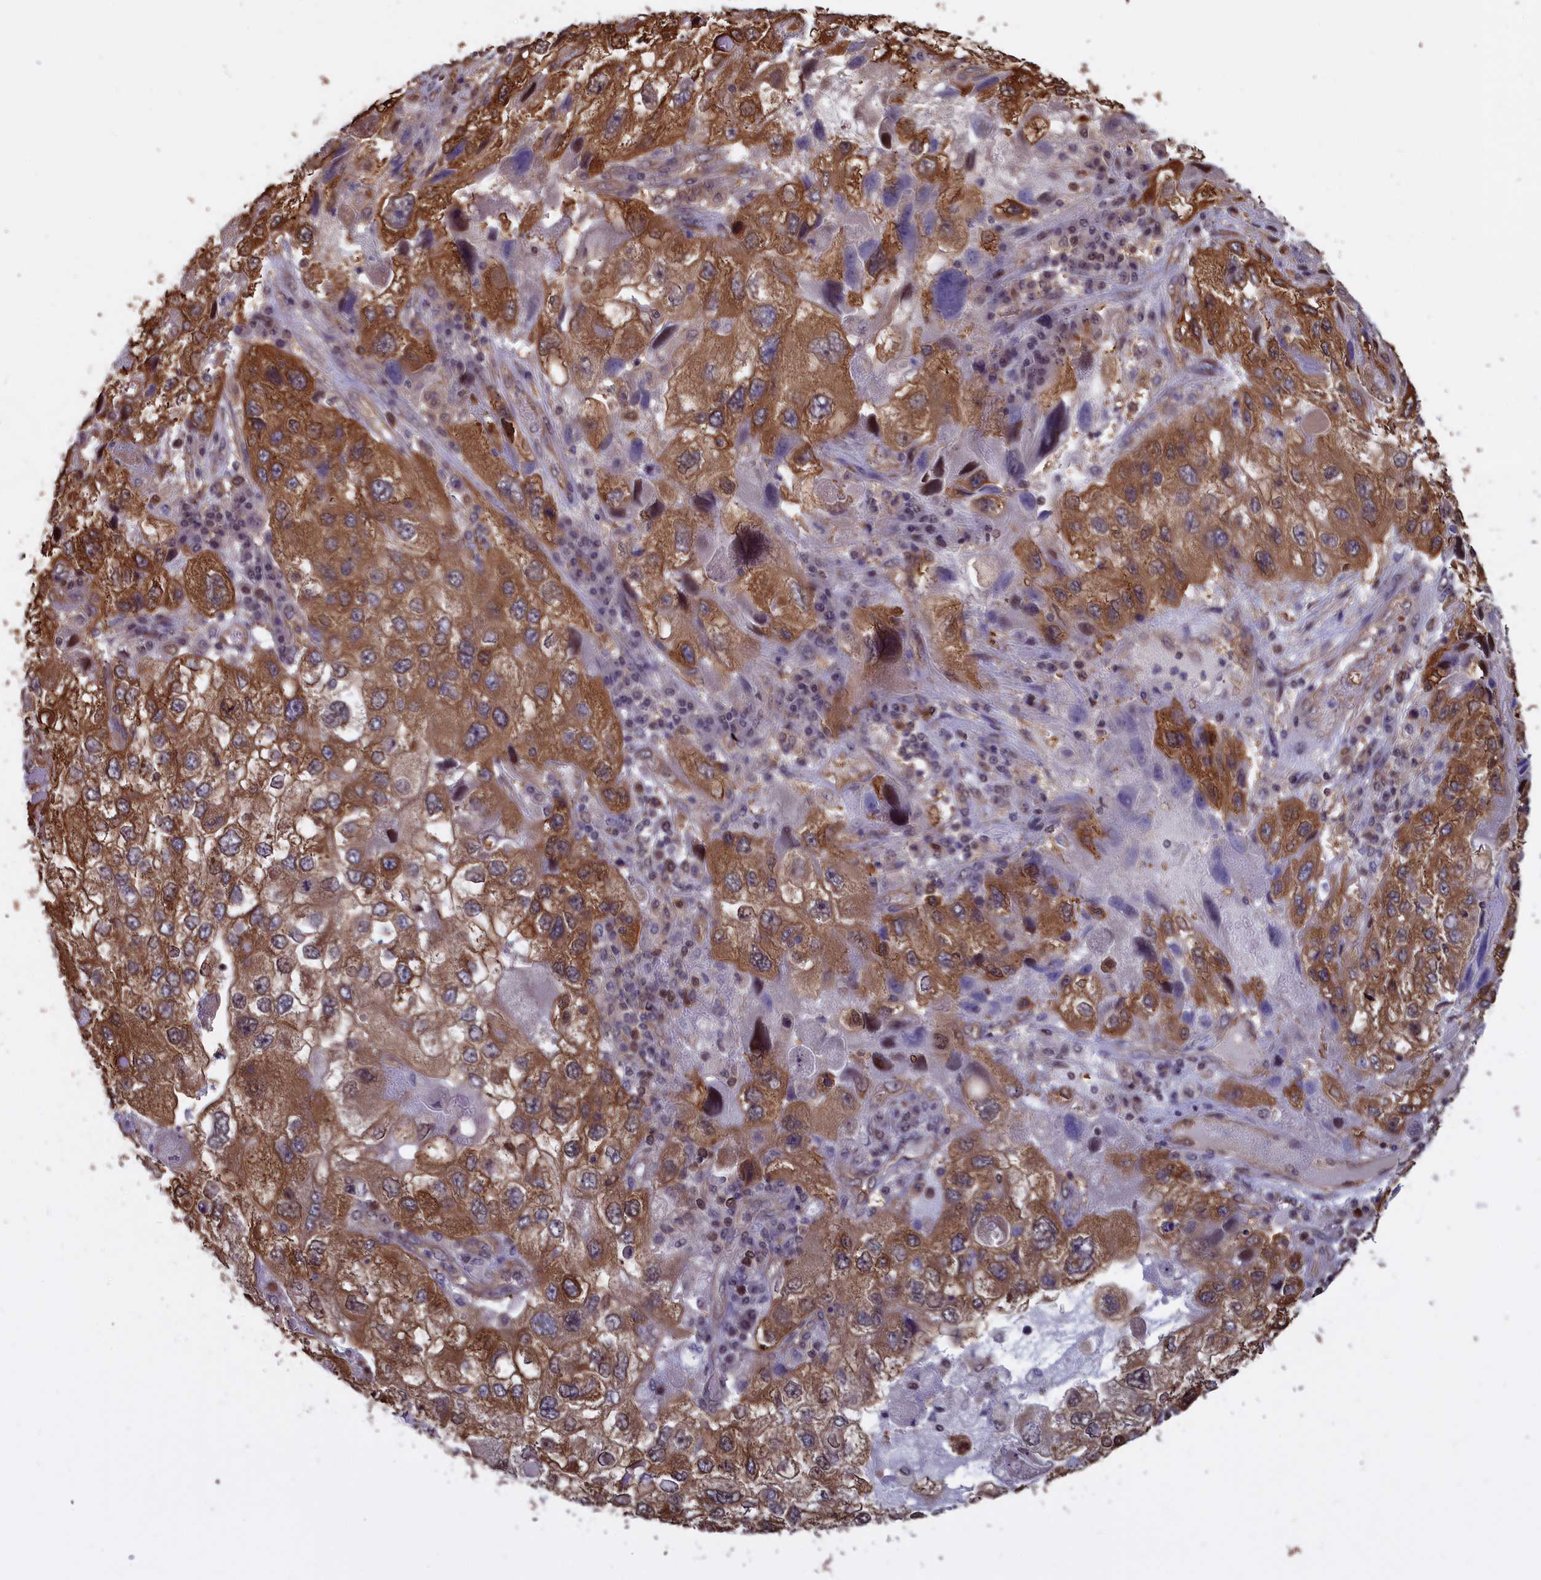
{"staining": {"intensity": "moderate", "quantity": ">75%", "location": "cytoplasmic/membranous,nuclear"}, "tissue": "endometrial cancer", "cell_type": "Tumor cells", "image_type": "cancer", "snomed": [{"axis": "morphology", "description": "Adenocarcinoma, NOS"}, {"axis": "topography", "description": "Endometrium"}], "caption": "IHC micrograph of neoplastic tissue: endometrial adenocarcinoma stained using IHC demonstrates medium levels of moderate protein expression localized specifically in the cytoplasmic/membranous and nuclear of tumor cells, appearing as a cytoplasmic/membranous and nuclear brown color.", "gene": "ABCC8", "patient": {"sex": "female", "age": 49}}